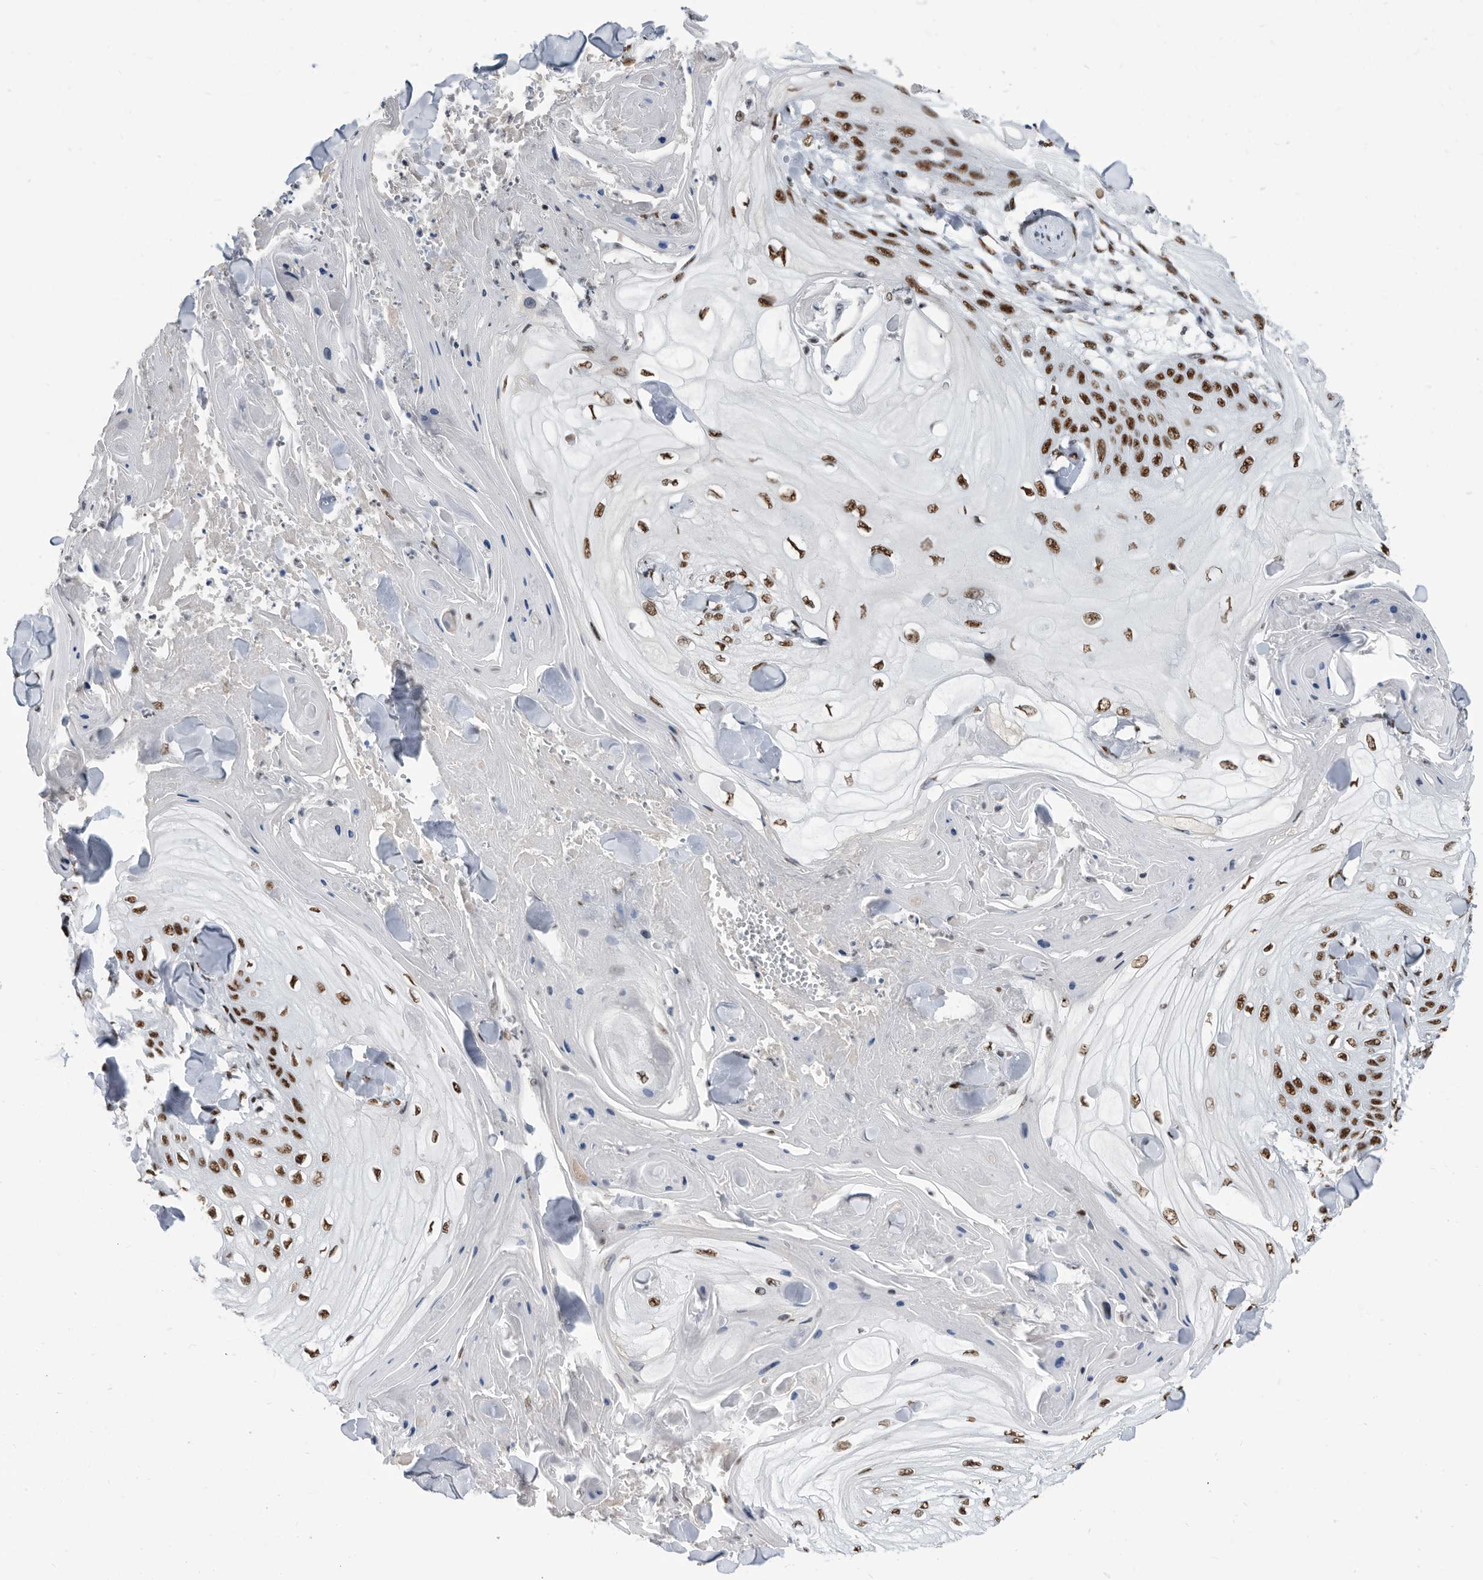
{"staining": {"intensity": "strong", "quantity": ">75%", "location": "nuclear"}, "tissue": "skin cancer", "cell_type": "Tumor cells", "image_type": "cancer", "snomed": [{"axis": "morphology", "description": "Squamous cell carcinoma, NOS"}, {"axis": "topography", "description": "Skin"}], "caption": "Immunohistochemistry photomicrograph of neoplastic tissue: human squamous cell carcinoma (skin) stained using IHC demonstrates high levels of strong protein expression localized specifically in the nuclear of tumor cells, appearing as a nuclear brown color.", "gene": "SF3A1", "patient": {"sex": "male", "age": 74}}